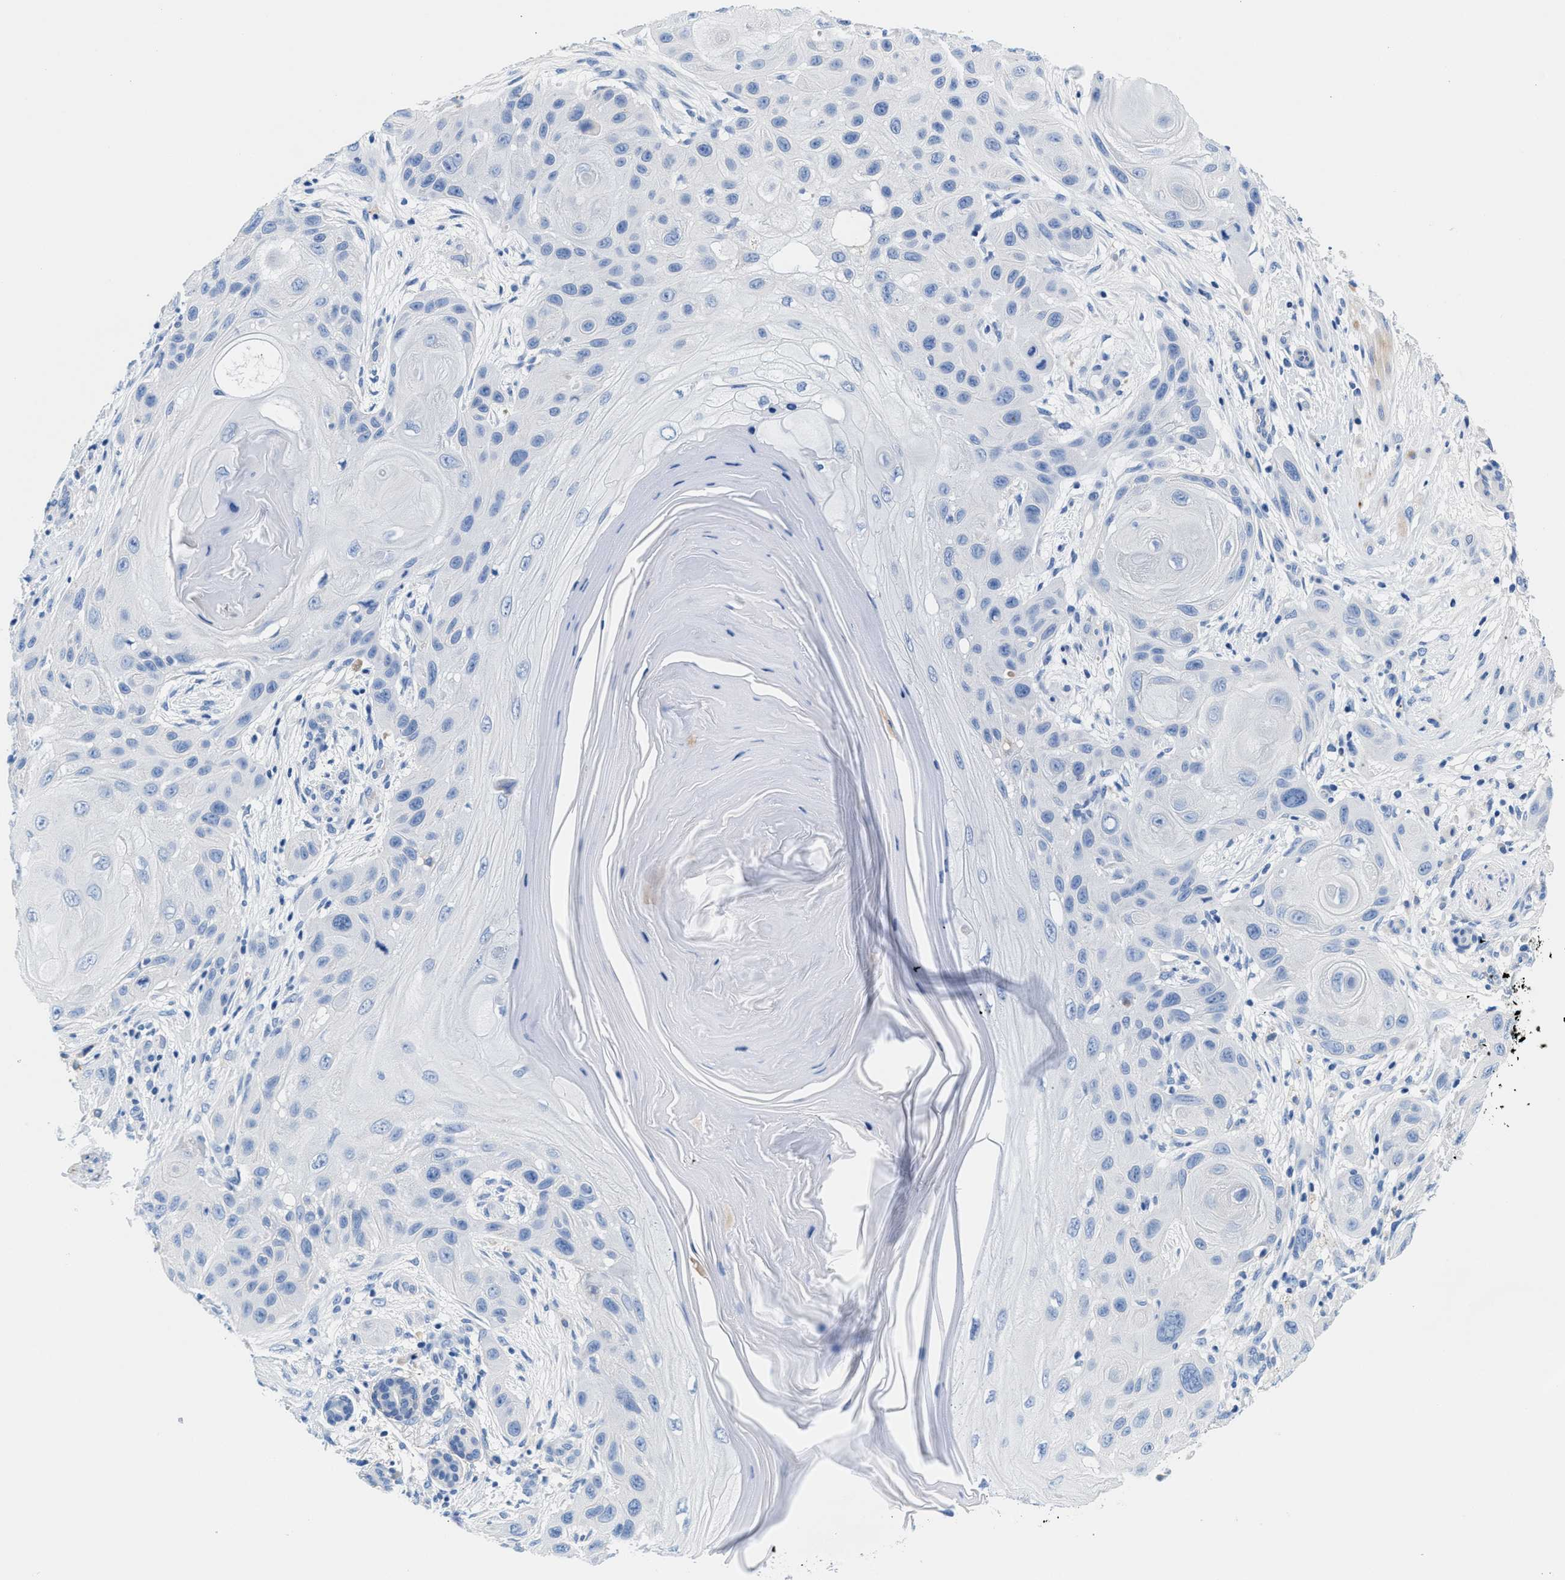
{"staining": {"intensity": "negative", "quantity": "none", "location": "none"}, "tissue": "skin cancer", "cell_type": "Tumor cells", "image_type": "cancer", "snomed": [{"axis": "morphology", "description": "Squamous cell carcinoma, NOS"}, {"axis": "topography", "description": "Skin"}], "caption": "The image reveals no staining of tumor cells in squamous cell carcinoma (skin).", "gene": "SLFN13", "patient": {"sex": "female", "age": 96}}